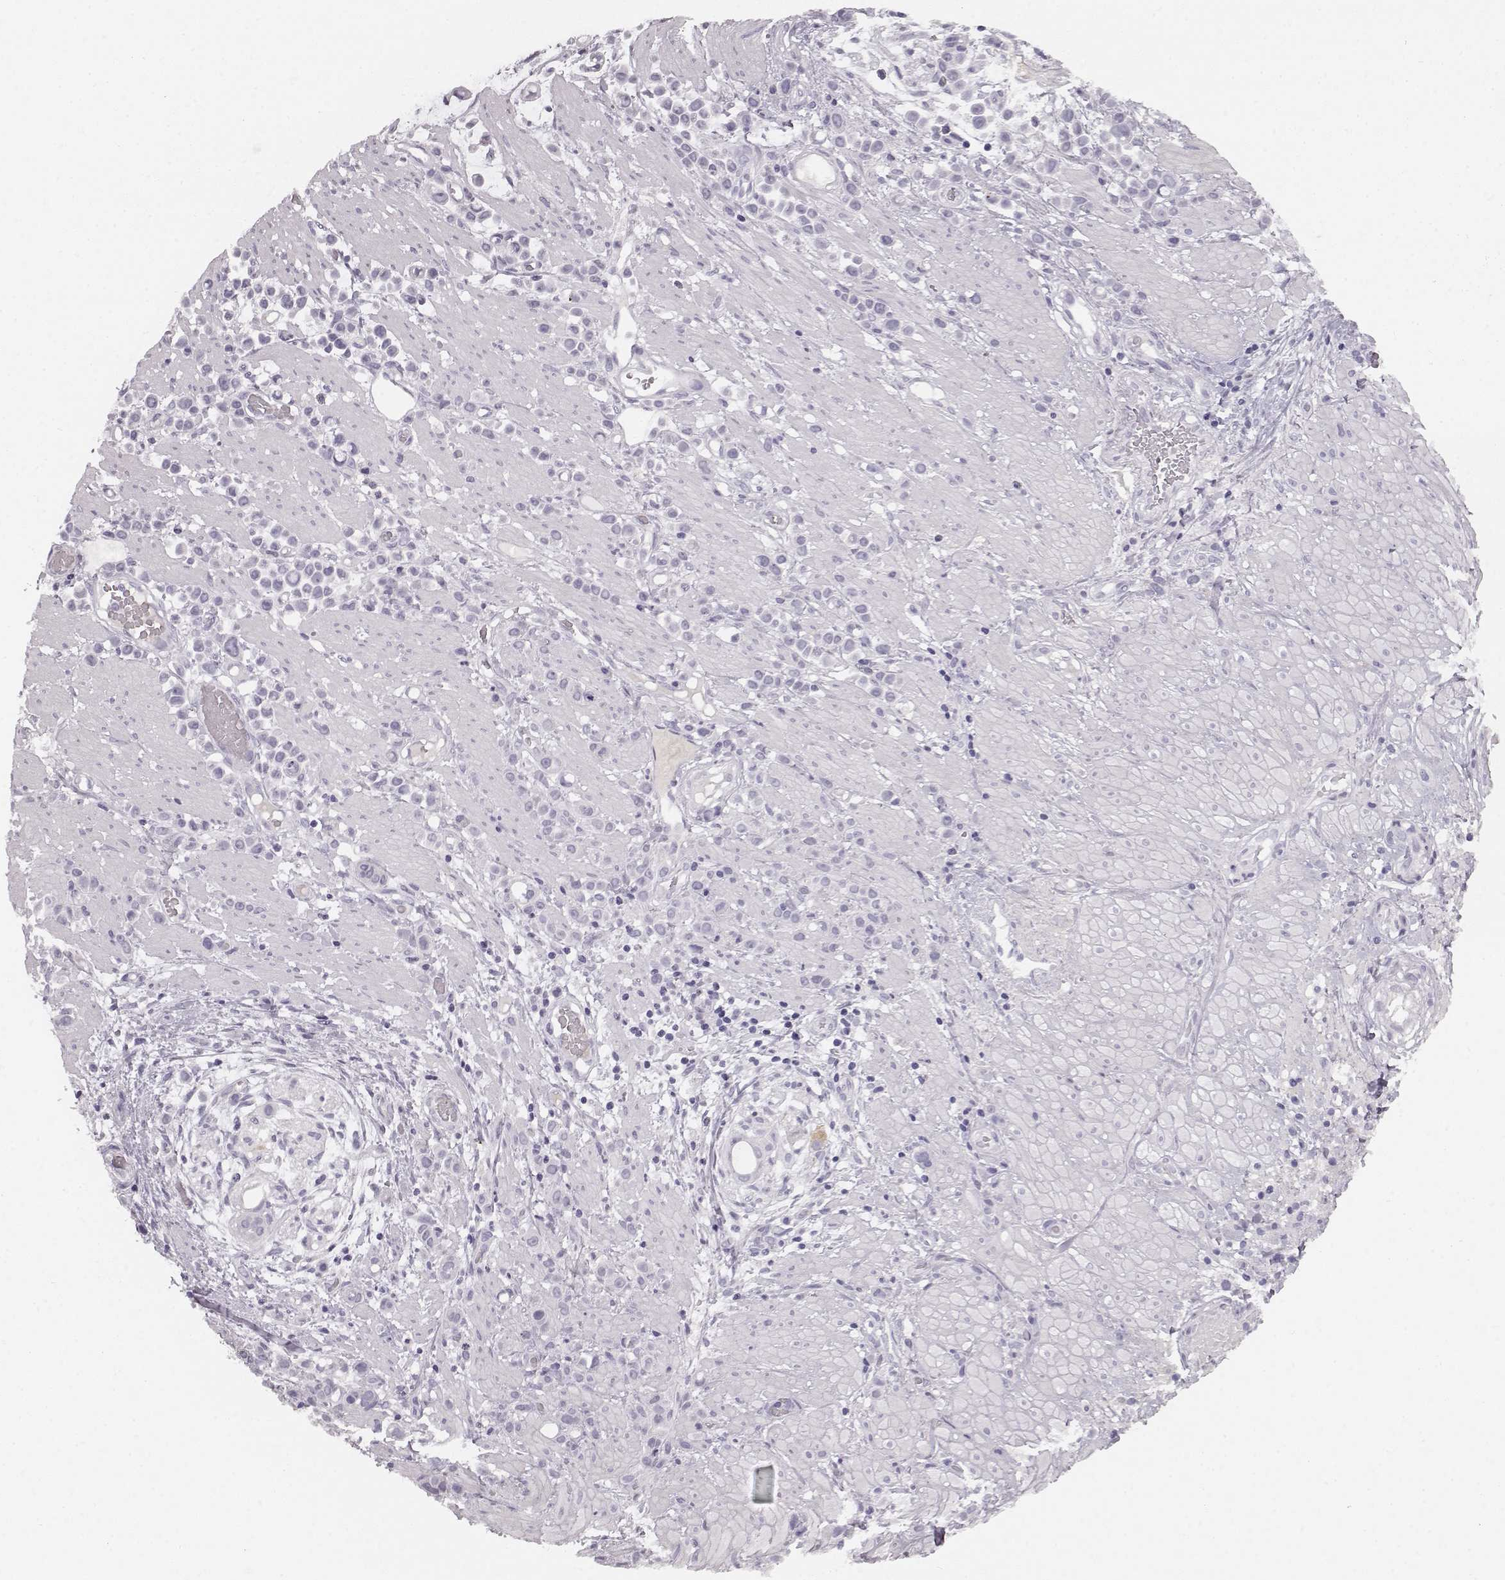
{"staining": {"intensity": "negative", "quantity": "none", "location": "none"}, "tissue": "stomach cancer", "cell_type": "Tumor cells", "image_type": "cancer", "snomed": [{"axis": "morphology", "description": "Adenocarcinoma, NOS"}, {"axis": "topography", "description": "Stomach"}], "caption": "Tumor cells are negative for protein expression in human stomach cancer (adenocarcinoma). (Stains: DAB immunohistochemistry (IHC) with hematoxylin counter stain, Microscopy: brightfield microscopy at high magnification).", "gene": "KIAA0319", "patient": {"sex": "male", "age": 82}}